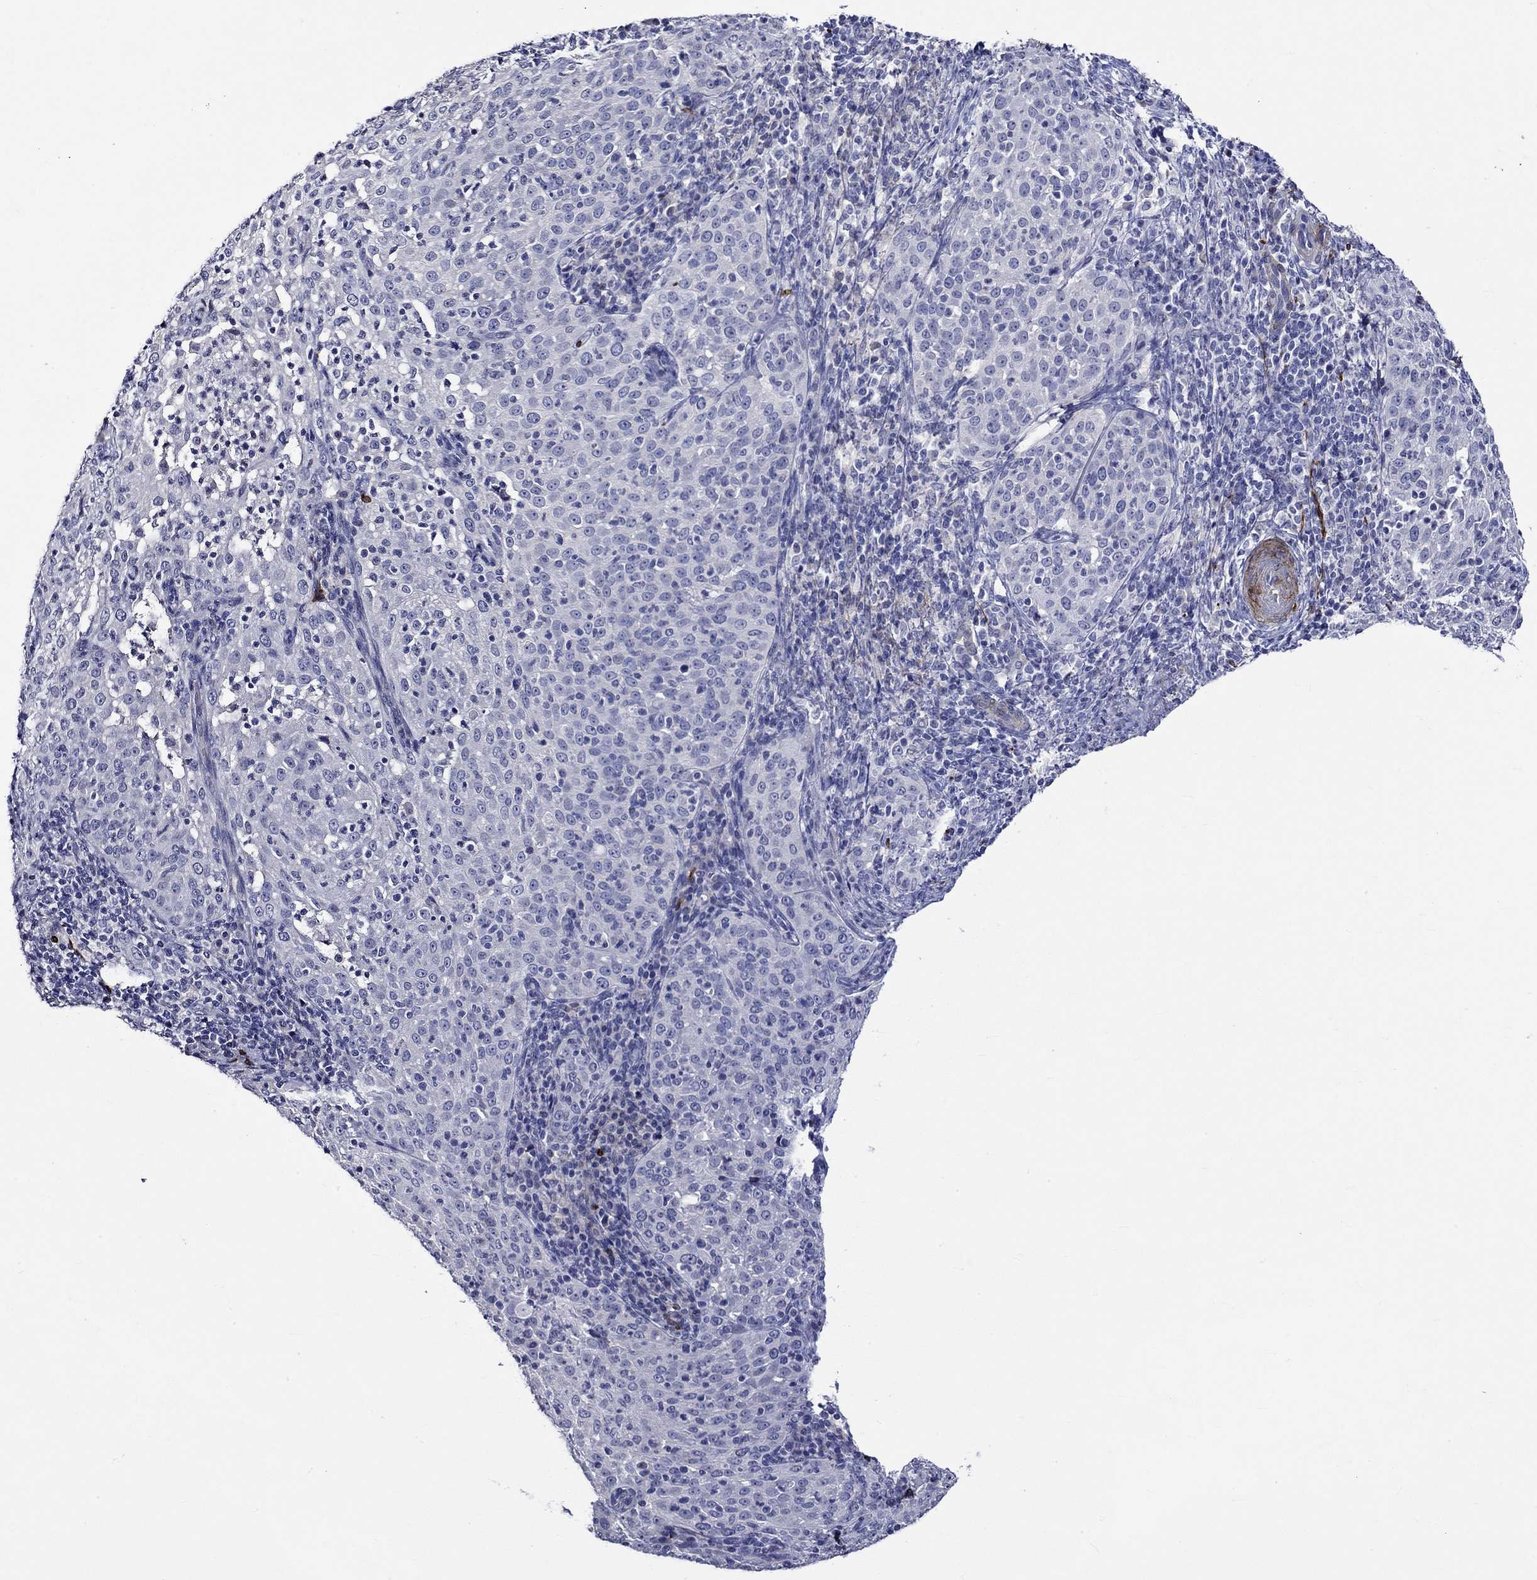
{"staining": {"intensity": "negative", "quantity": "none", "location": "none"}, "tissue": "cervical cancer", "cell_type": "Tumor cells", "image_type": "cancer", "snomed": [{"axis": "morphology", "description": "Squamous cell carcinoma, NOS"}, {"axis": "topography", "description": "Cervix"}], "caption": "High power microscopy image of an IHC image of cervical squamous cell carcinoma, revealing no significant positivity in tumor cells.", "gene": "CRYAB", "patient": {"sex": "female", "age": 51}}